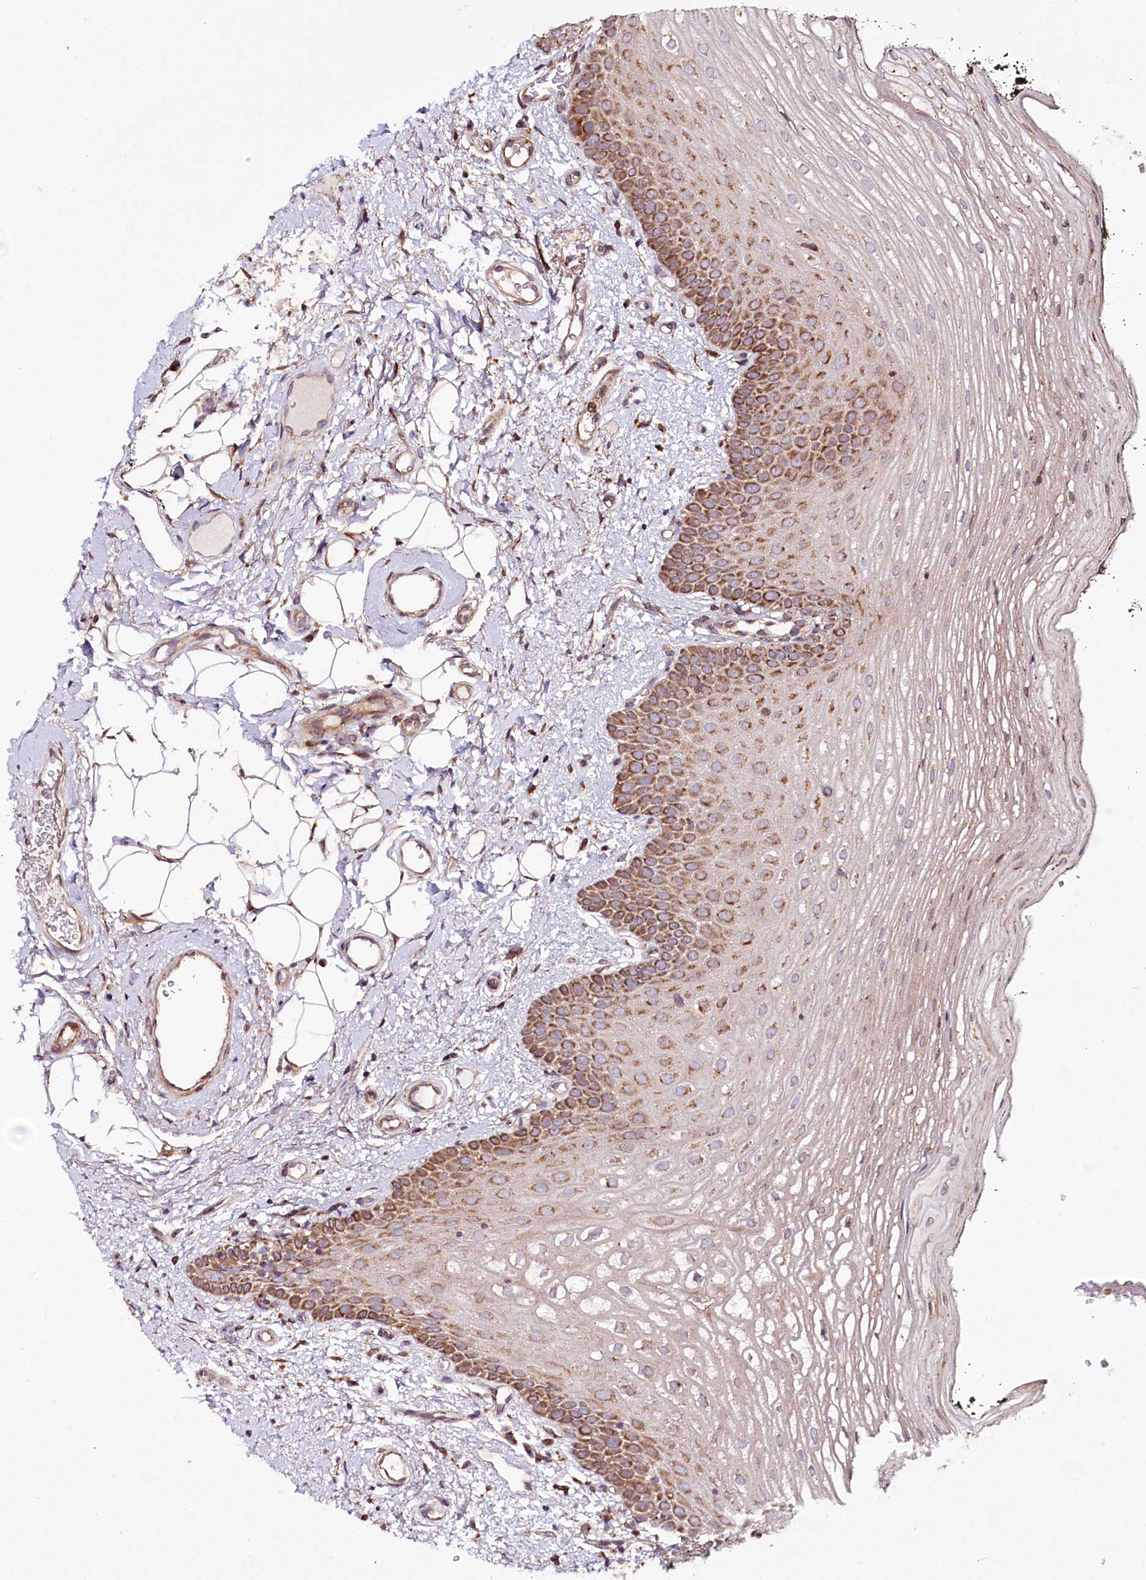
{"staining": {"intensity": "strong", "quantity": "25%-75%", "location": "cytoplasmic/membranous"}, "tissue": "oral mucosa", "cell_type": "Squamous epithelial cells", "image_type": "normal", "snomed": [{"axis": "morphology", "description": "No evidence of malignacy"}, {"axis": "topography", "description": "Oral tissue"}, {"axis": "topography", "description": "Head-Neck"}], "caption": "Normal oral mucosa exhibits strong cytoplasmic/membranous staining in about 25%-75% of squamous epithelial cells, visualized by immunohistochemistry.", "gene": "RAB7A", "patient": {"sex": "male", "age": 68}}